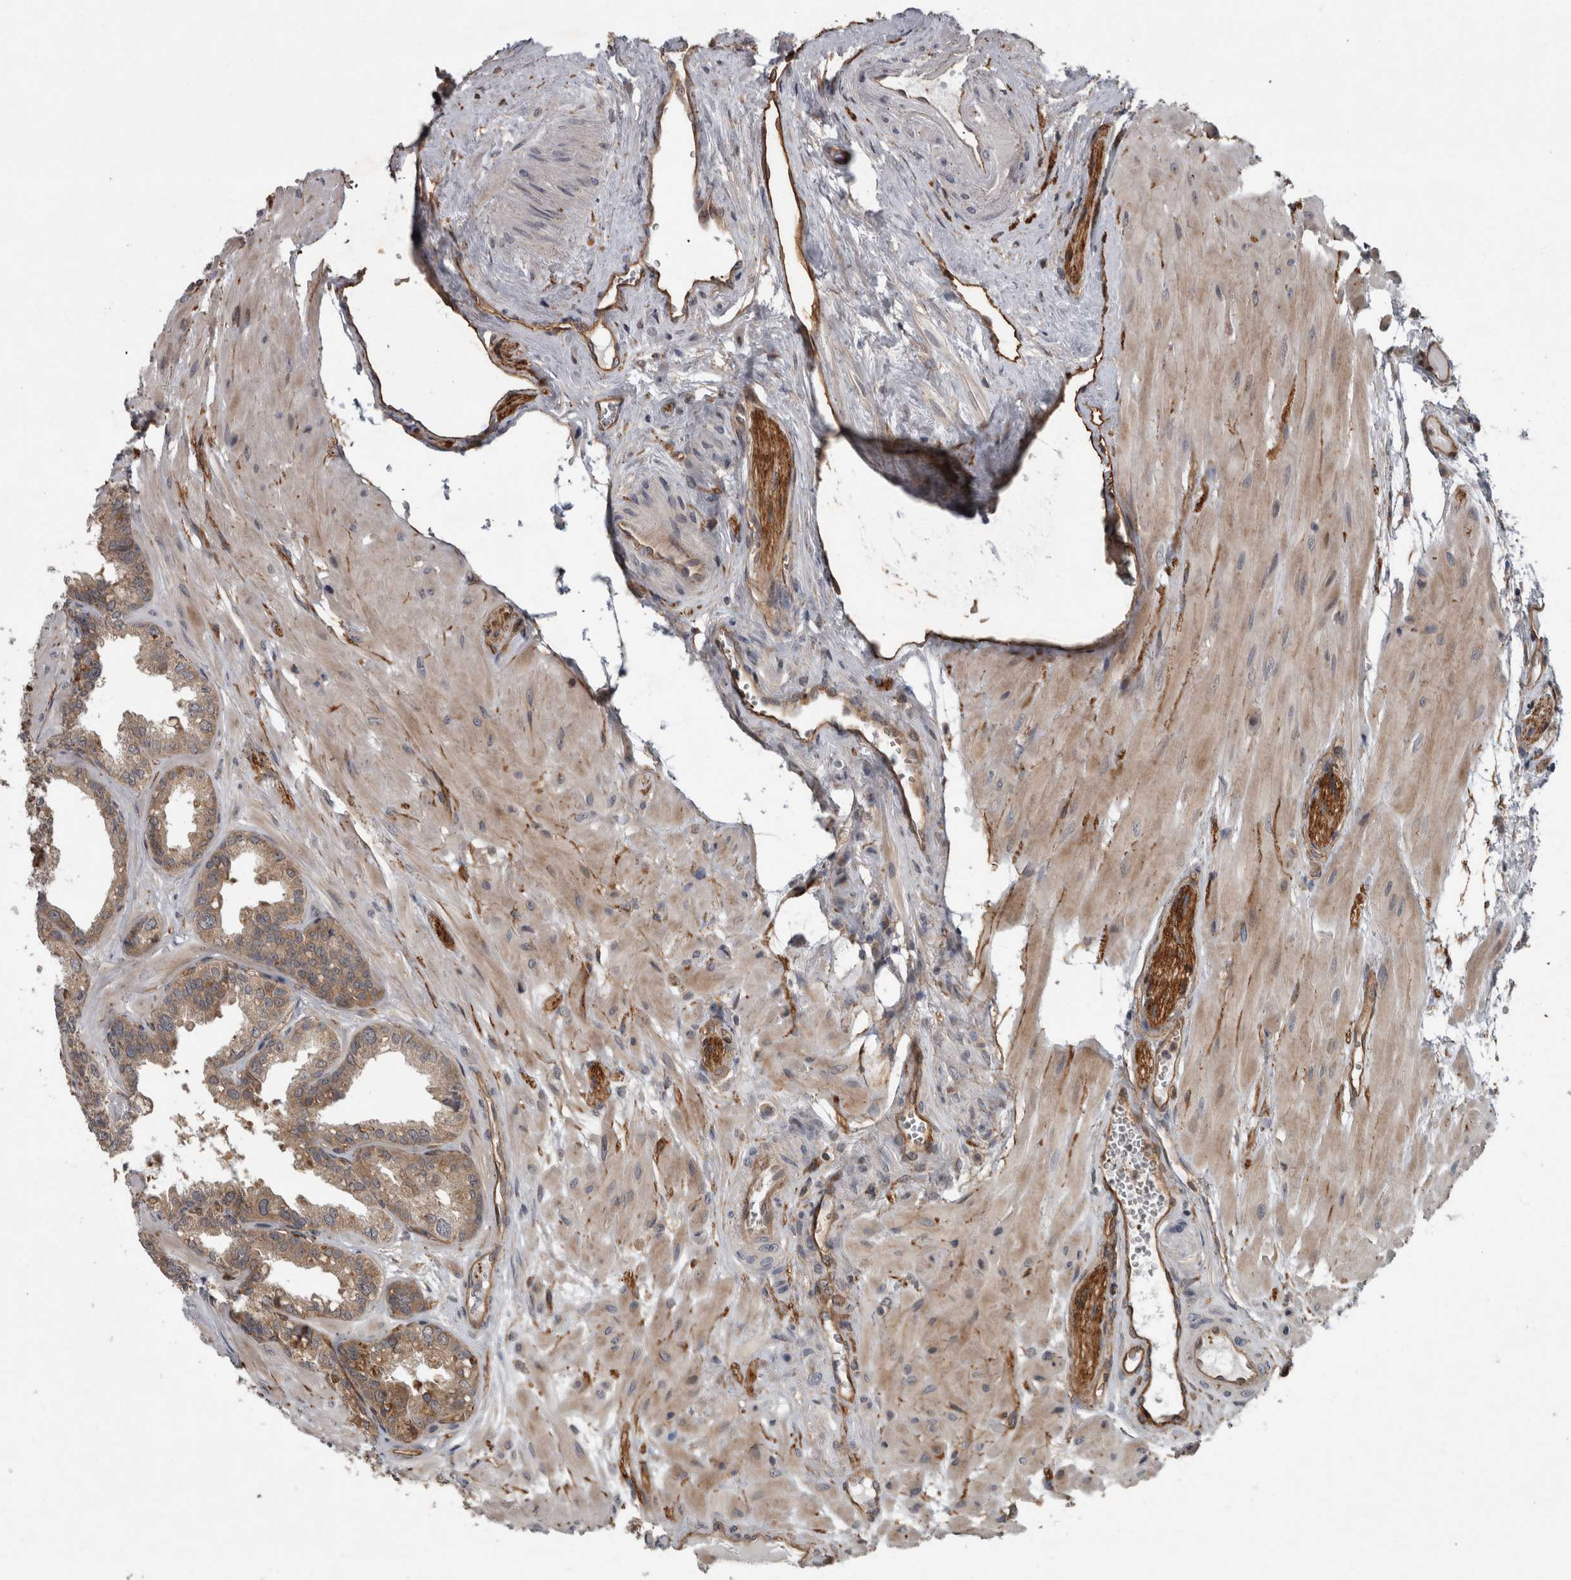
{"staining": {"intensity": "moderate", "quantity": ">75%", "location": "cytoplasmic/membranous"}, "tissue": "seminal vesicle", "cell_type": "Glandular cells", "image_type": "normal", "snomed": [{"axis": "morphology", "description": "Normal tissue, NOS"}, {"axis": "topography", "description": "Prostate"}, {"axis": "topography", "description": "Seminal veicle"}], "caption": "Seminal vesicle stained for a protein (brown) displays moderate cytoplasmic/membranous positive staining in approximately >75% of glandular cells.", "gene": "VEGFD", "patient": {"sex": "male", "age": 51}}